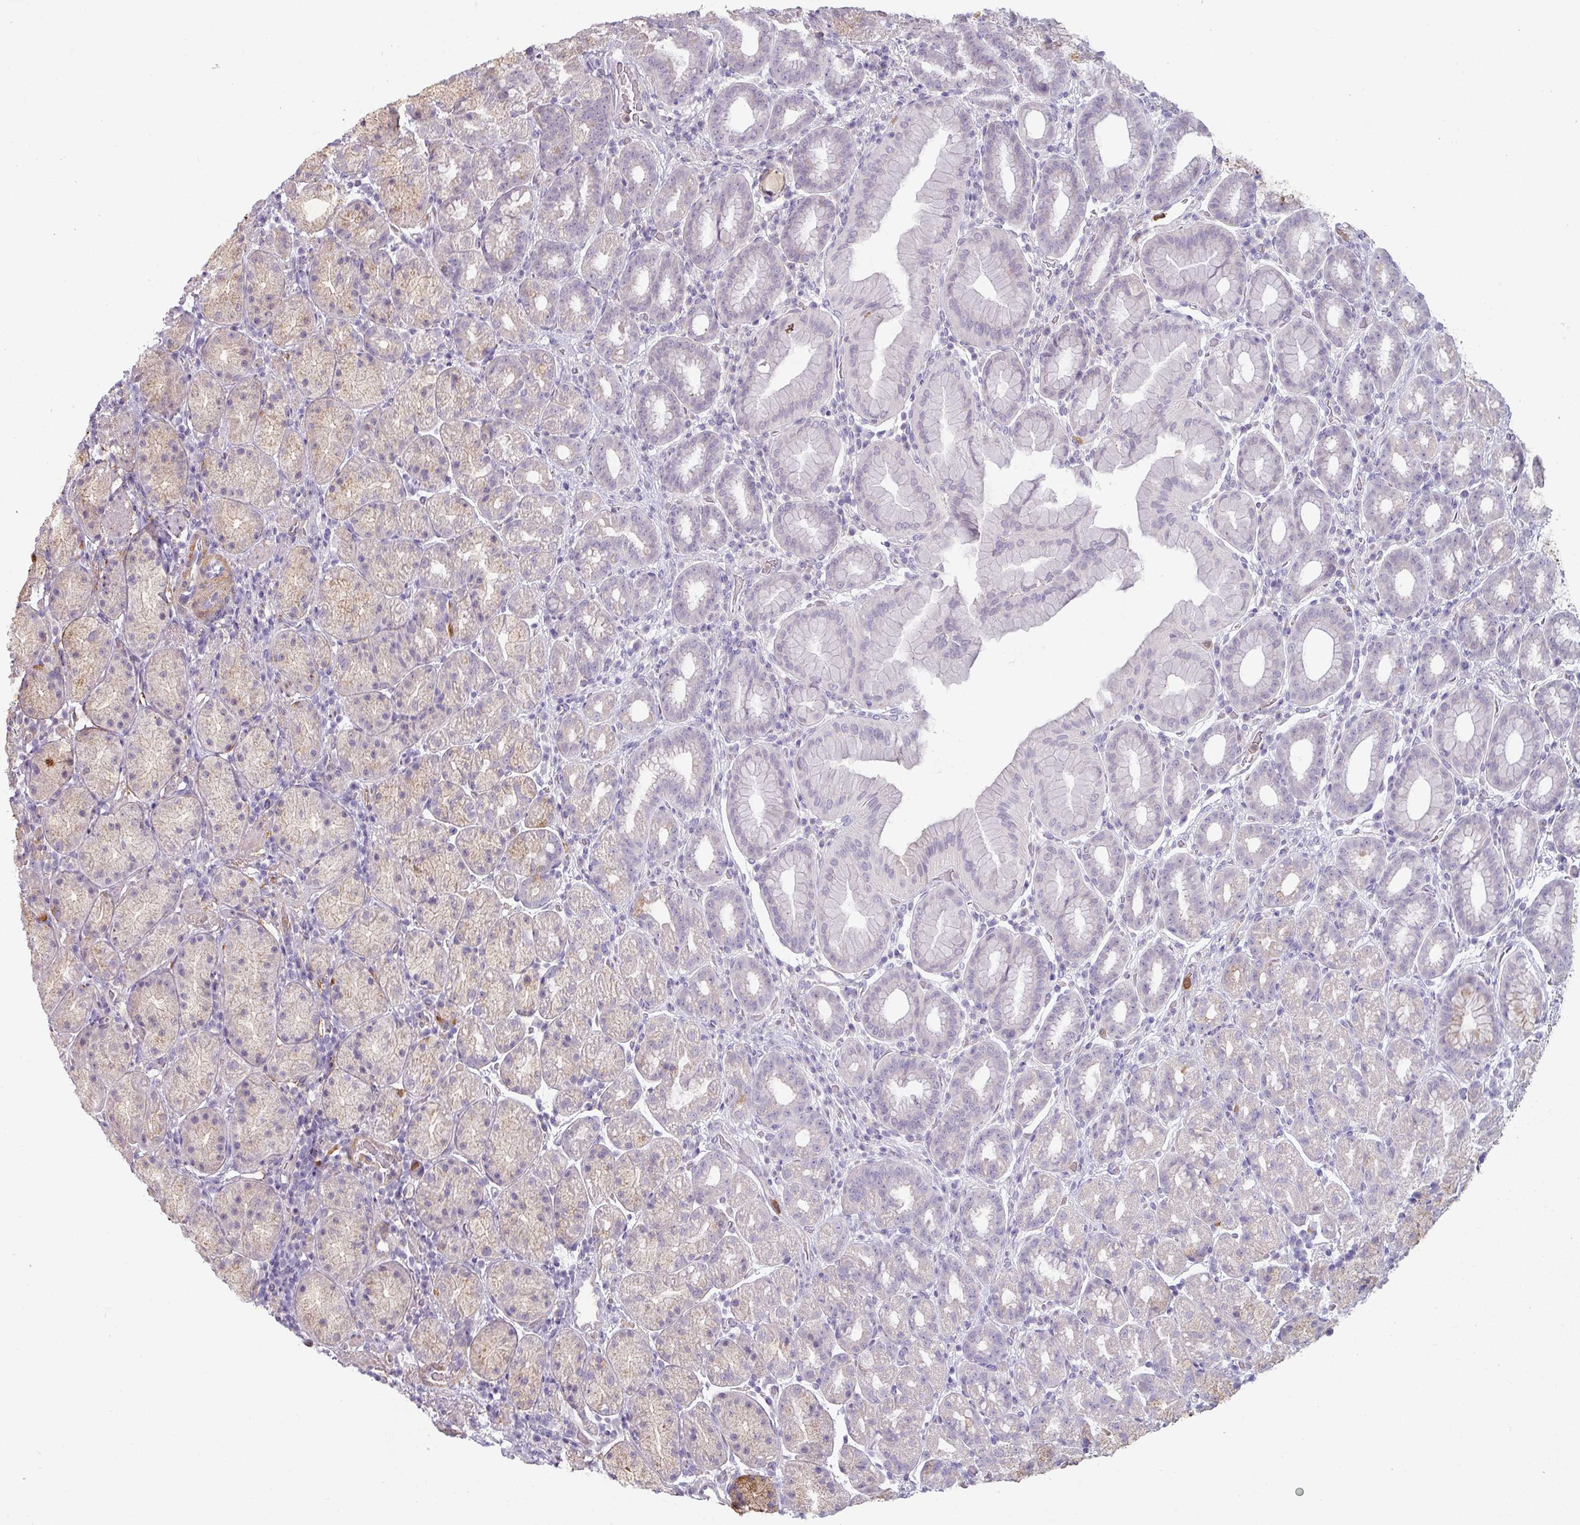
{"staining": {"intensity": "moderate", "quantity": "<25%", "location": "cytoplasmic/membranous"}, "tissue": "stomach", "cell_type": "Glandular cells", "image_type": "normal", "snomed": [{"axis": "morphology", "description": "Normal tissue, NOS"}, {"axis": "topography", "description": "Stomach, upper"}, {"axis": "topography", "description": "Stomach"}], "caption": "The immunohistochemical stain highlights moderate cytoplasmic/membranous staining in glandular cells of normal stomach. (Brightfield microscopy of DAB IHC at high magnification).", "gene": "MAGEC3", "patient": {"sex": "male", "age": 68}}